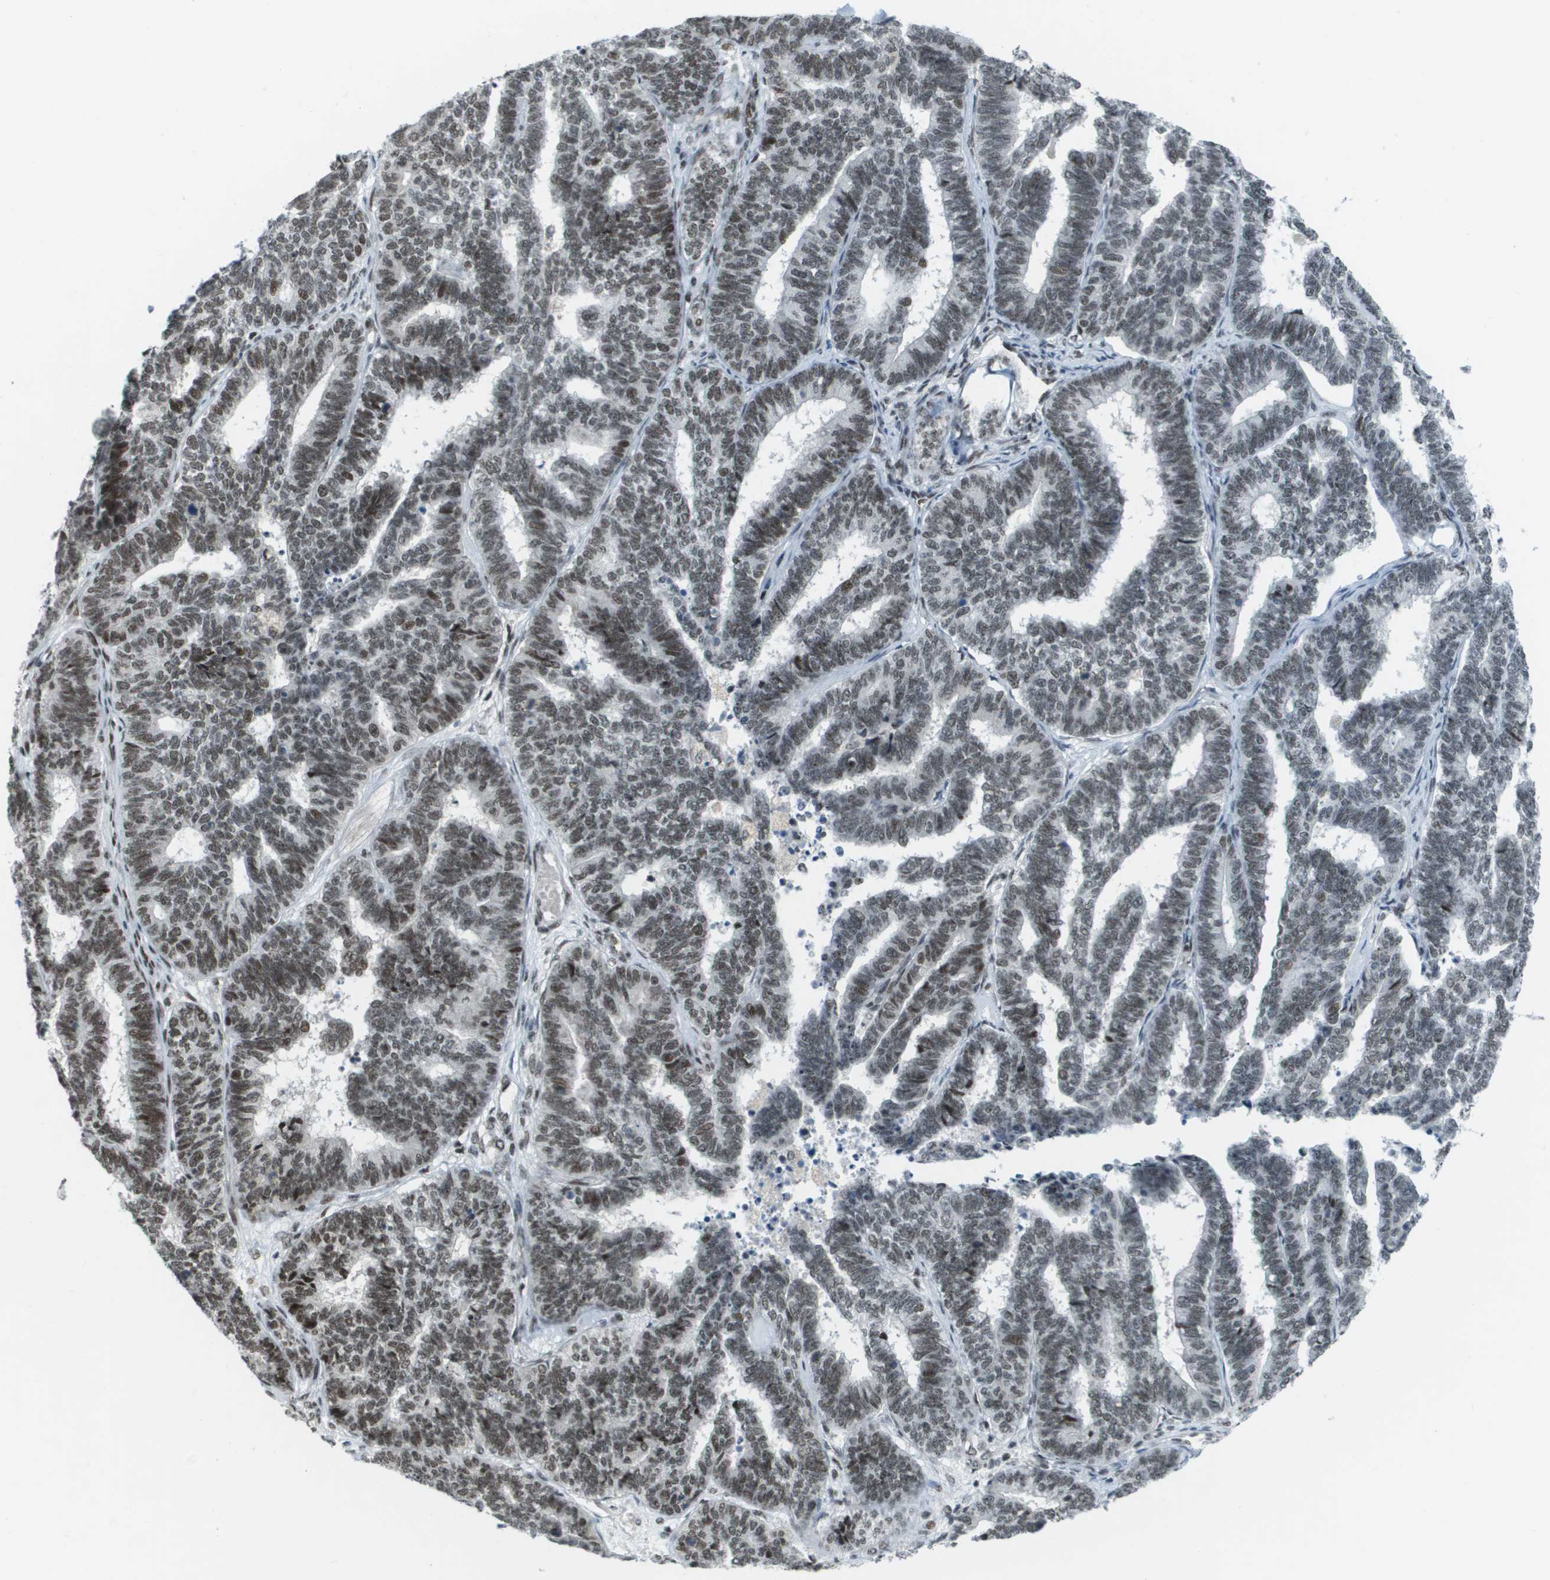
{"staining": {"intensity": "moderate", "quantity": ">75%", "location": "nuclear"}, "tissue": "endometrial cancer", "cell_type": "Tumor cells", "image_type": "cancer", "snomed": [{"axis": "morphology", "description": "Adenocarcinoma, NOS"}, {"axis": "topography", "description": "Endometrium"}], "caption": "This photomicrograph exhibits immunohistochemistry staining of human endometrial adenocarcinoma, with medium moderate nuclear staining in about >75% of tumor cells.", "gene": "IRF7", "patient": {"sex": "female", "age": 70}}